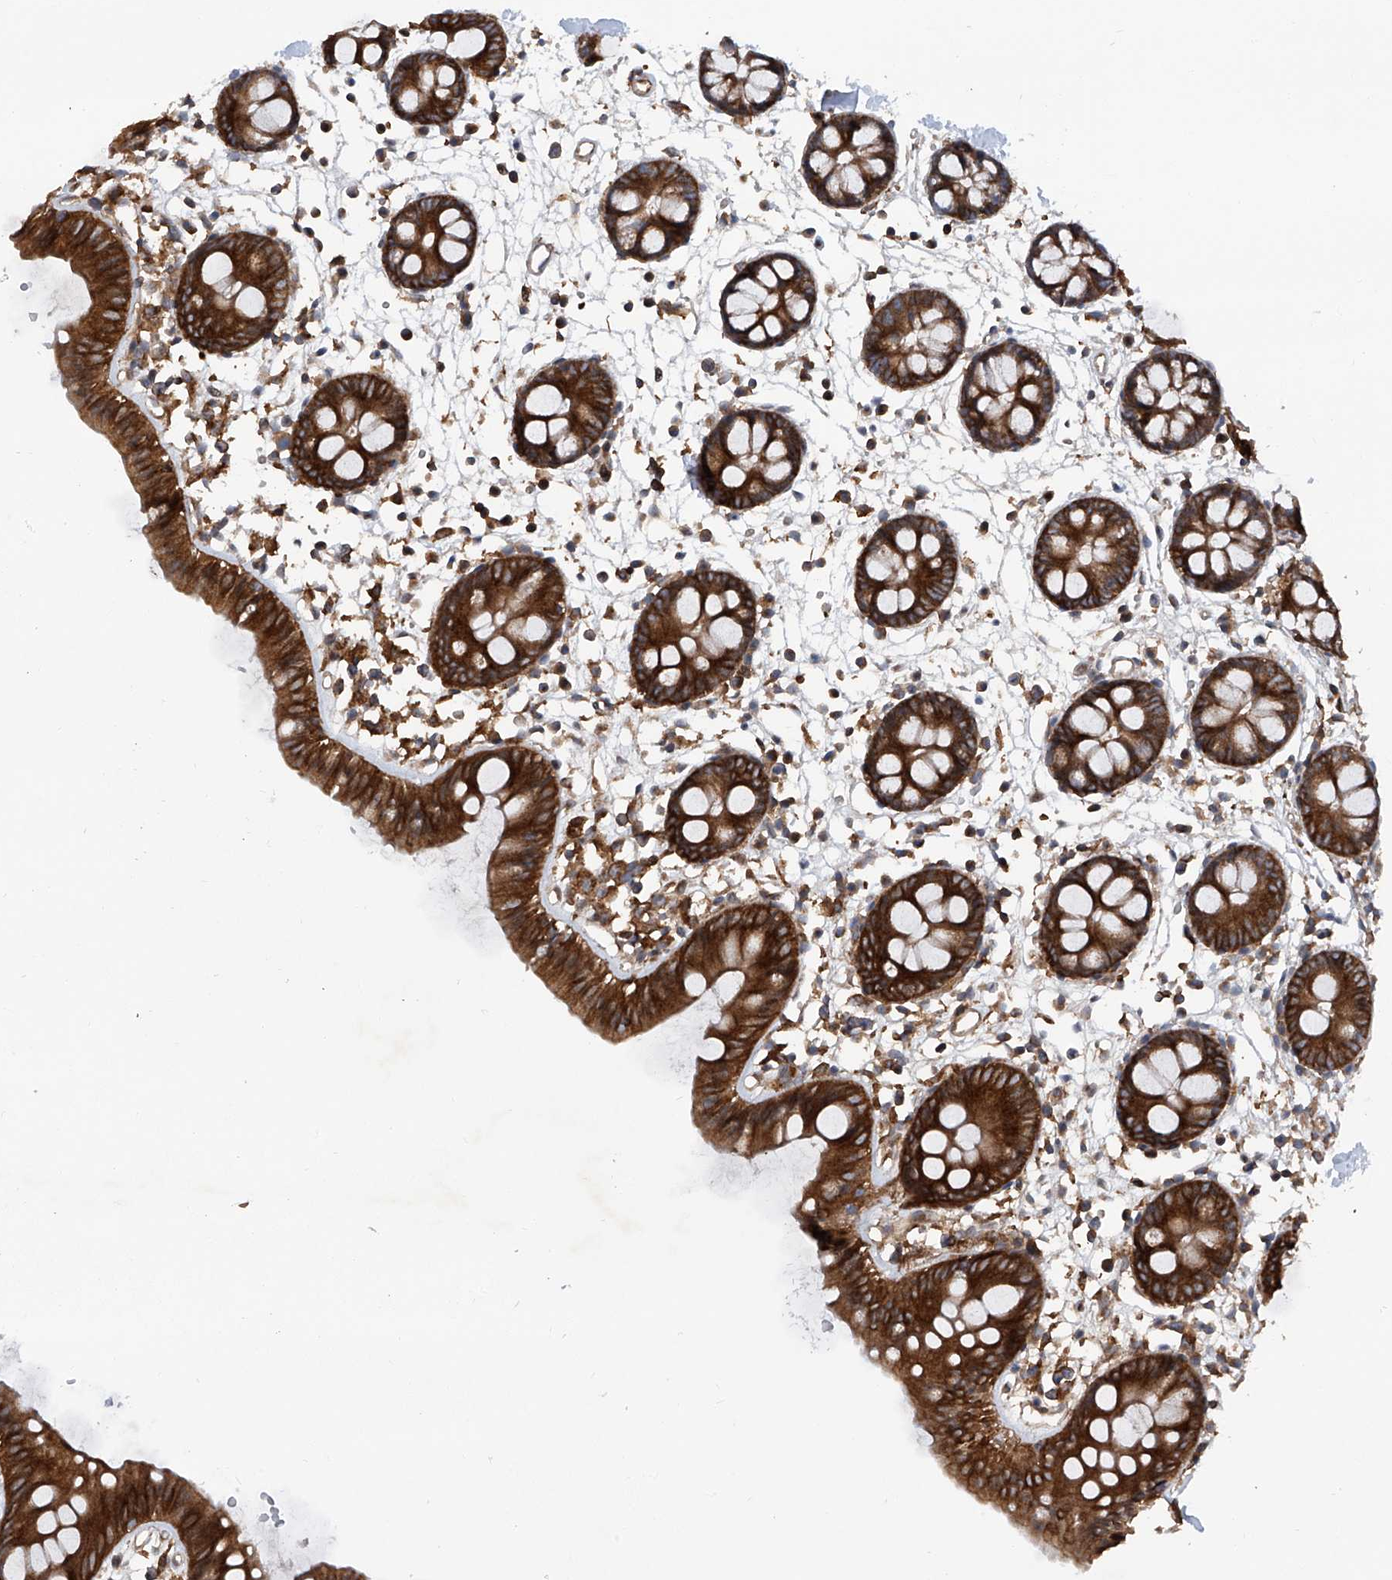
{"staining": {"intensity": "strong", "quantity": ">75%", "location": "cytoplasmic/membranous"}, "tissue": "colon", "cell_type": "Endothelial cells", "image_type": "normal", "snomed": [{"axis": "morphology", "description": "Normal tissue, NOS"}, {"axis": "topography", "description": "Colon"}], "caption": "A brown stain shows strong cytoplasmic/membranous positivity of a protein in endothelial cells of benign human colon. (DAB (3,3'-diaminobenzidine) IHC with brightfield microscopy, high magnification).", "gene": "SMAP1", "patient": {"sex": "male", "age": 56}}